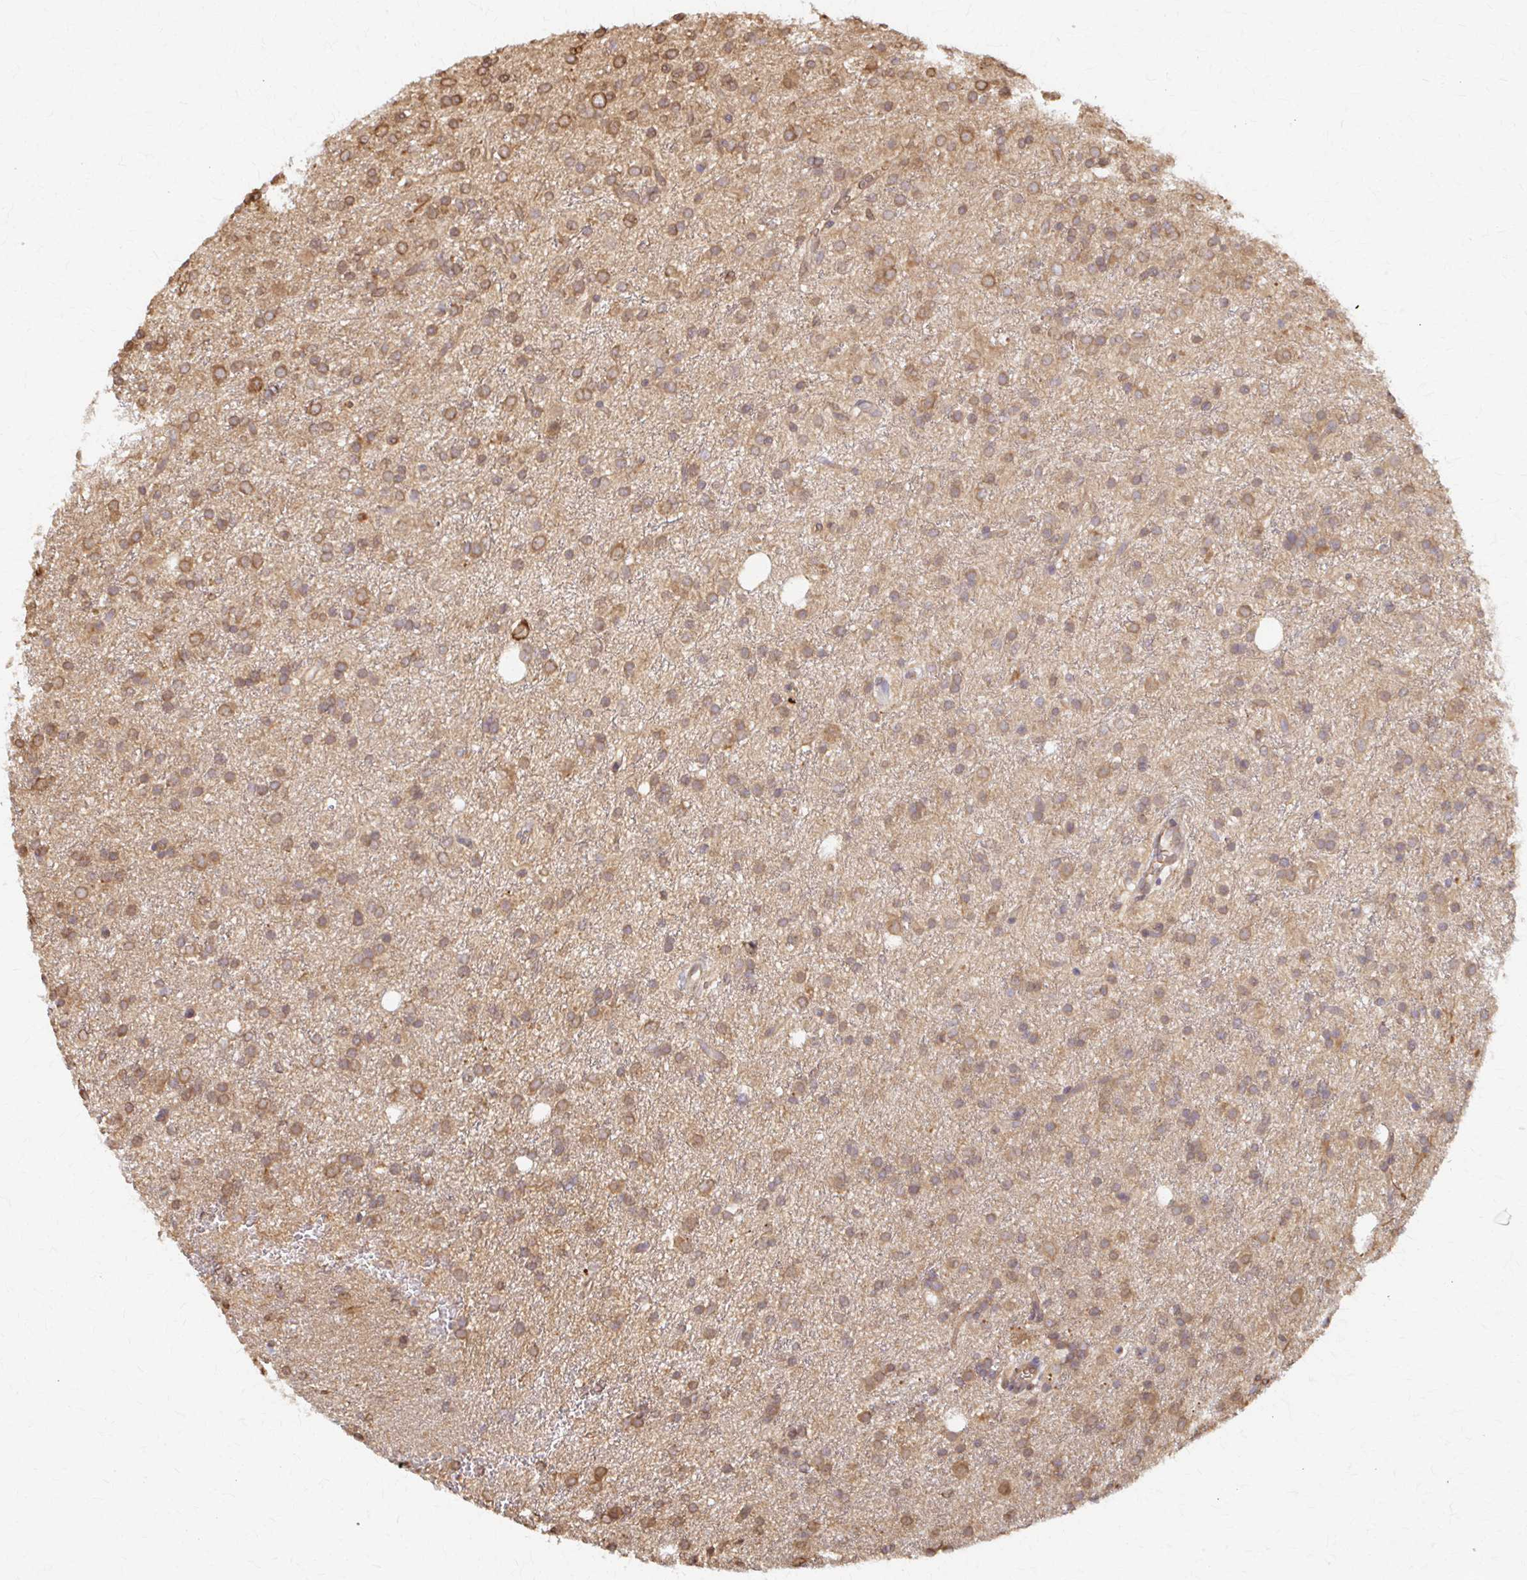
{"staining": {"intensity": "moderate", "quantity": ">75%", "location": "cytoplasmic/membranous"}, "tissue": "glioma", "cell_type": "Tumor cells", "image_type": "cancer", "snomed": [{"axis": "morphology", "description": "Glioma, malignant, Low grade"}, {"axis": "topography", "description": "Brain"}], "caption": "This micrograph shows glioma stained with immunohistochemistry to label a protein in brown. The cytoplasmic/membranous of tumor cells show moderate positivity for the protein. Nuclei are counter-stained blue.", "gene": "ARHGAP35", "patient": {"sex": "female", "age": 33}}